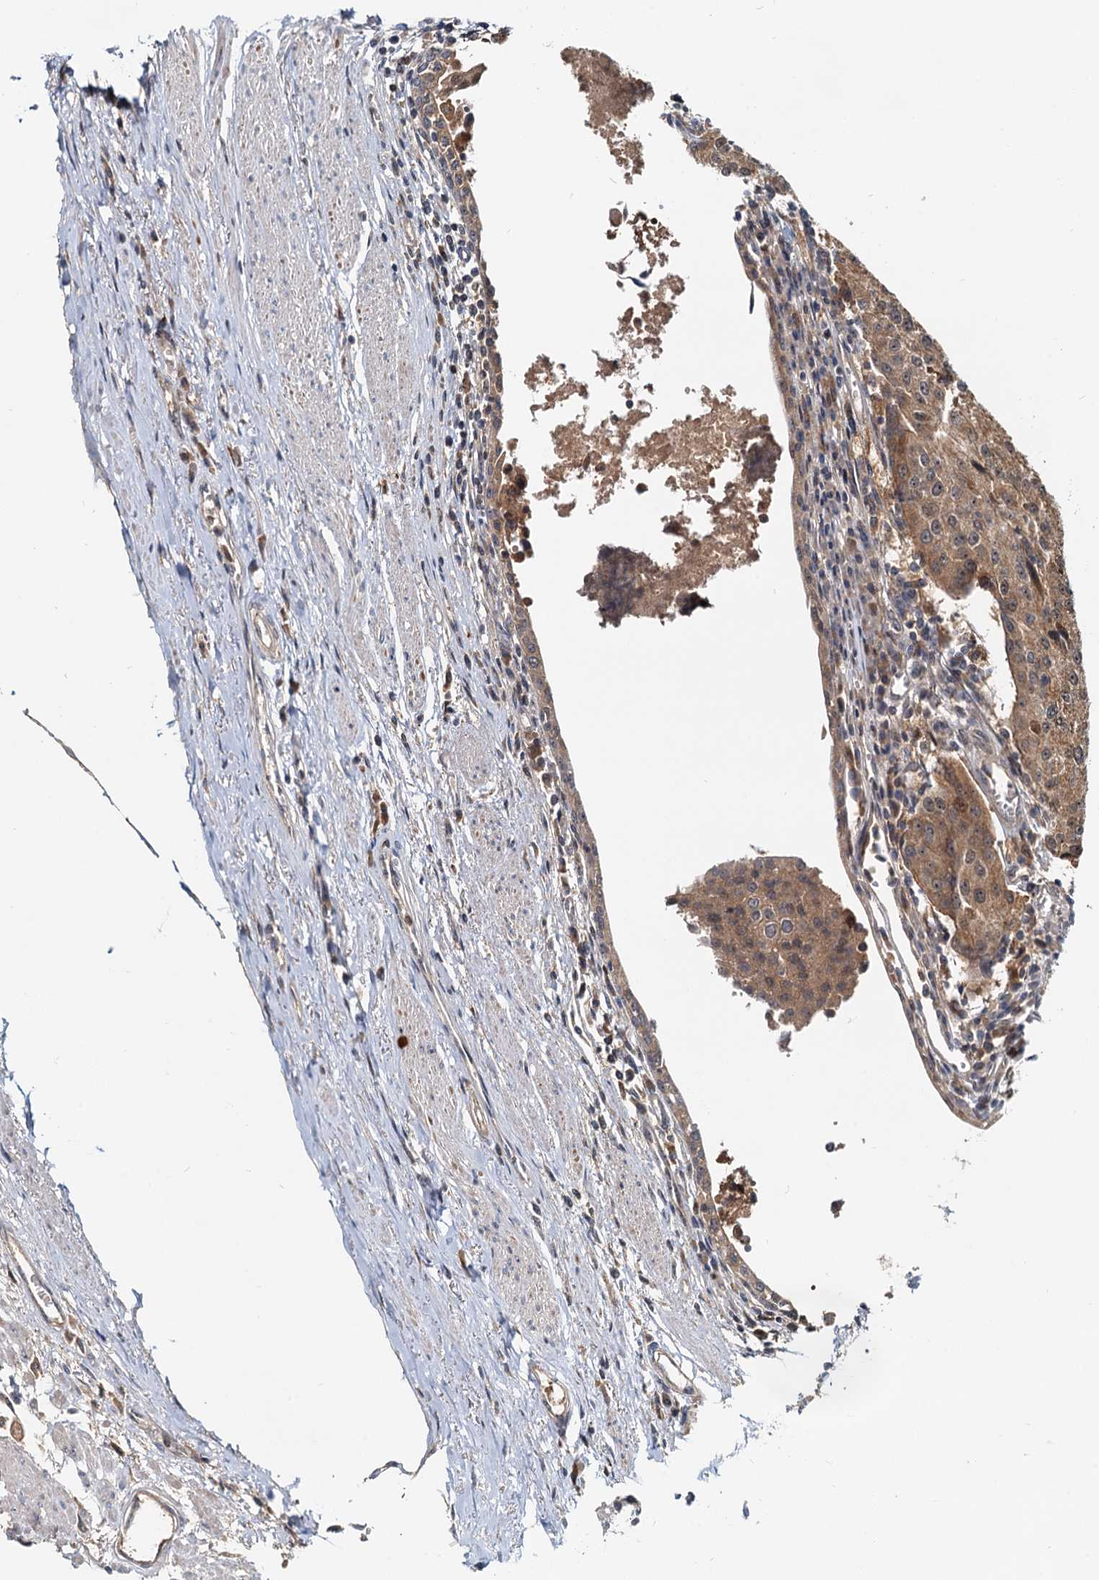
{"staining": {"intensity": "moderate", "quantity": ">75%", "location": "cytoplasmic/membranous,nuclear"}, "tissue": "urothelial cancer", "cell_type": "Tumor cells", "image_type": "cancer", "snomed": [{"axis": "morphology", "description": "Urothelial carcinoma, High grade"}, {"axis": "topography", "description": "Urinary bladder"}], "caption": "A brown stain shows moderate cytoplasmic/membranous and nuclear positivity of a protein in human urothelial cancer tumor cells.", "gene": "TOLLIP", "patient": {"sex": "female", "age": 85}}